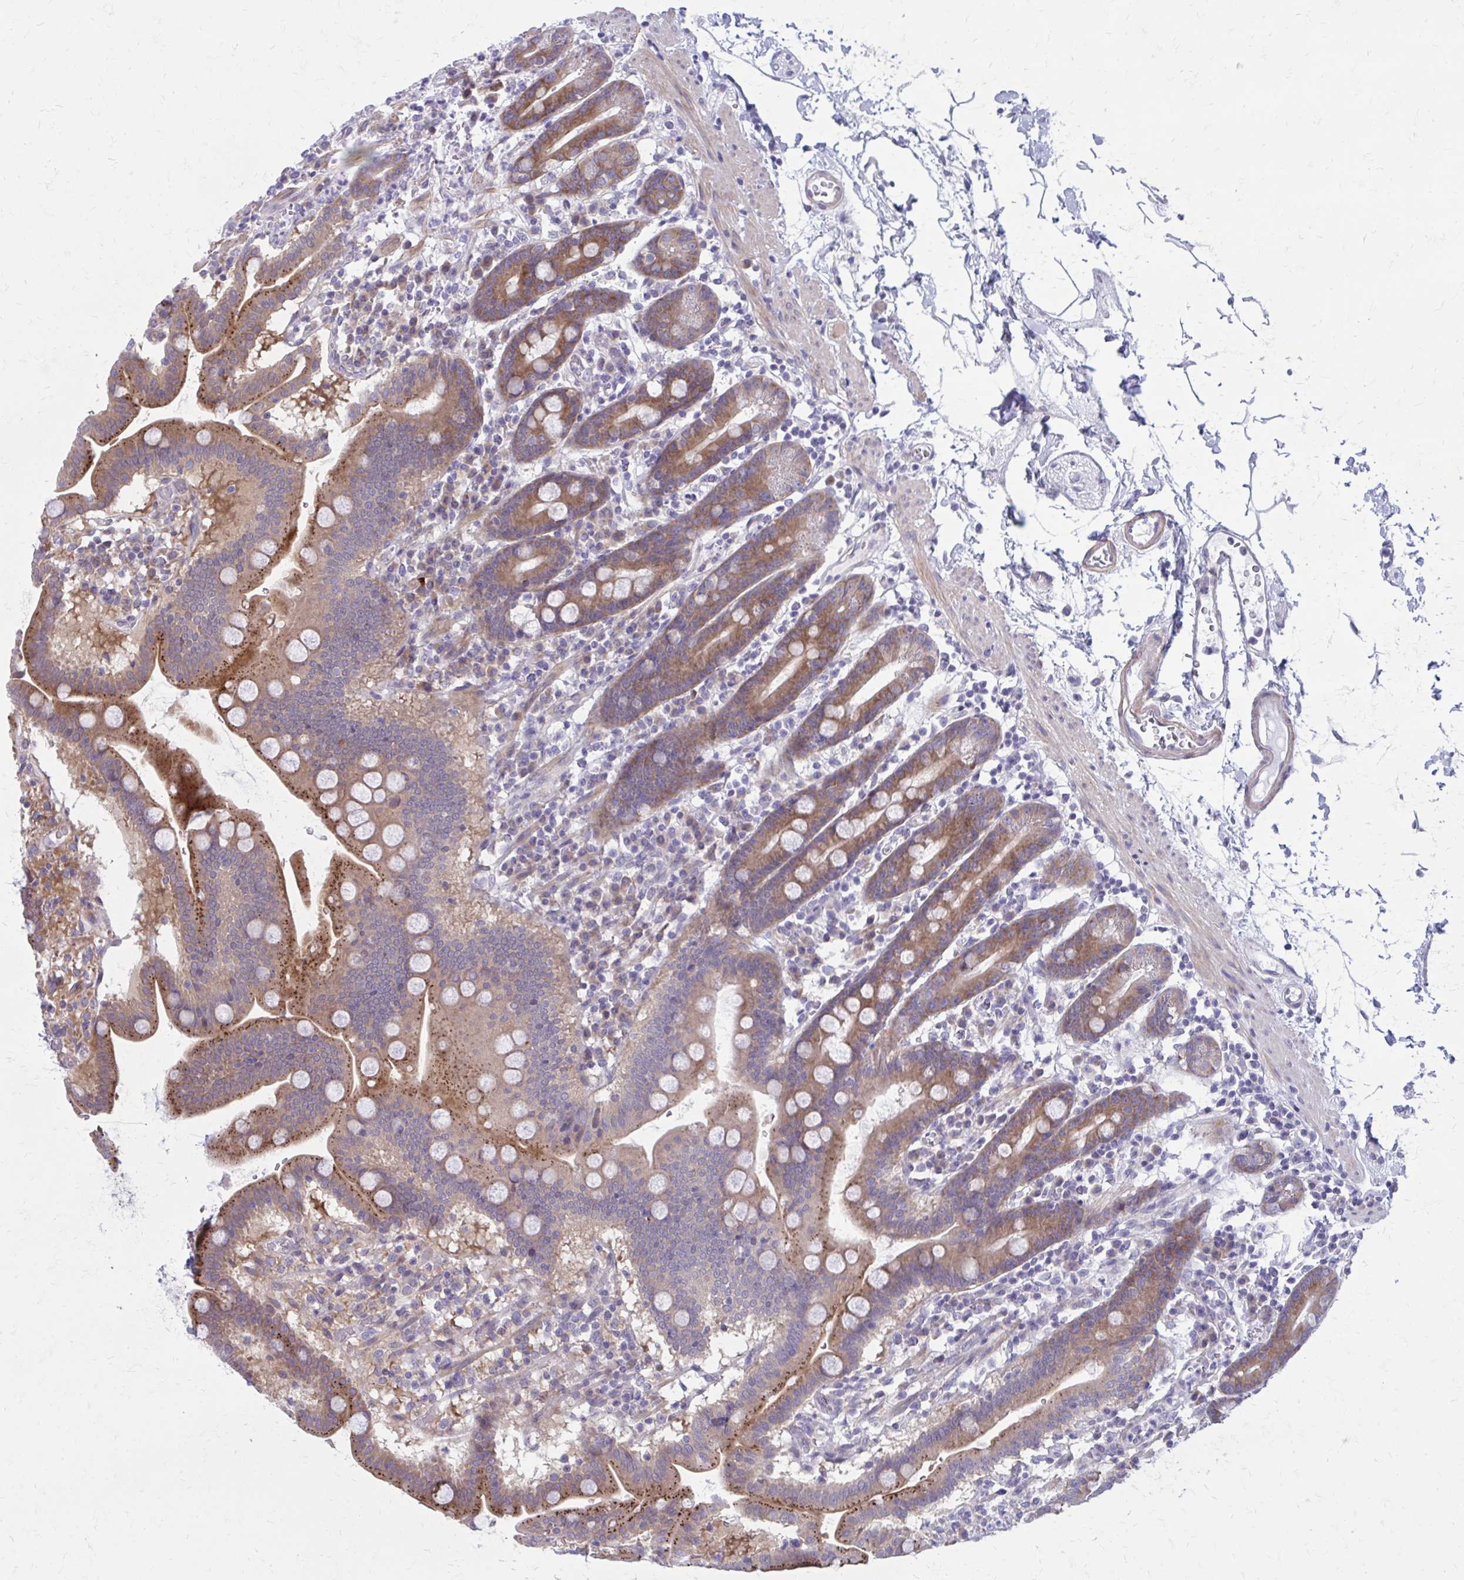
{"staining": {"intensity": "moderate", "quantity": ">75%", "location": "cytoplasmic/membranous"}, "tissue": "duodenum", "cell_type": "Glandular cells", "image_type": "normal", "snomed": [{"axis": "morphology", "description": "Normal tissue, NOS"}, {"axis": "topography", "description": "Pancreas"}, {"axis": "topography", "description": "Duodenum"}], "caption": "Unremarkable duodenum displays moderate cytoplasmic/membranous staining in about >75% of glandular cells.", "gene": "GIGYF2", "patient": {"sex": "male", "age": 59}}